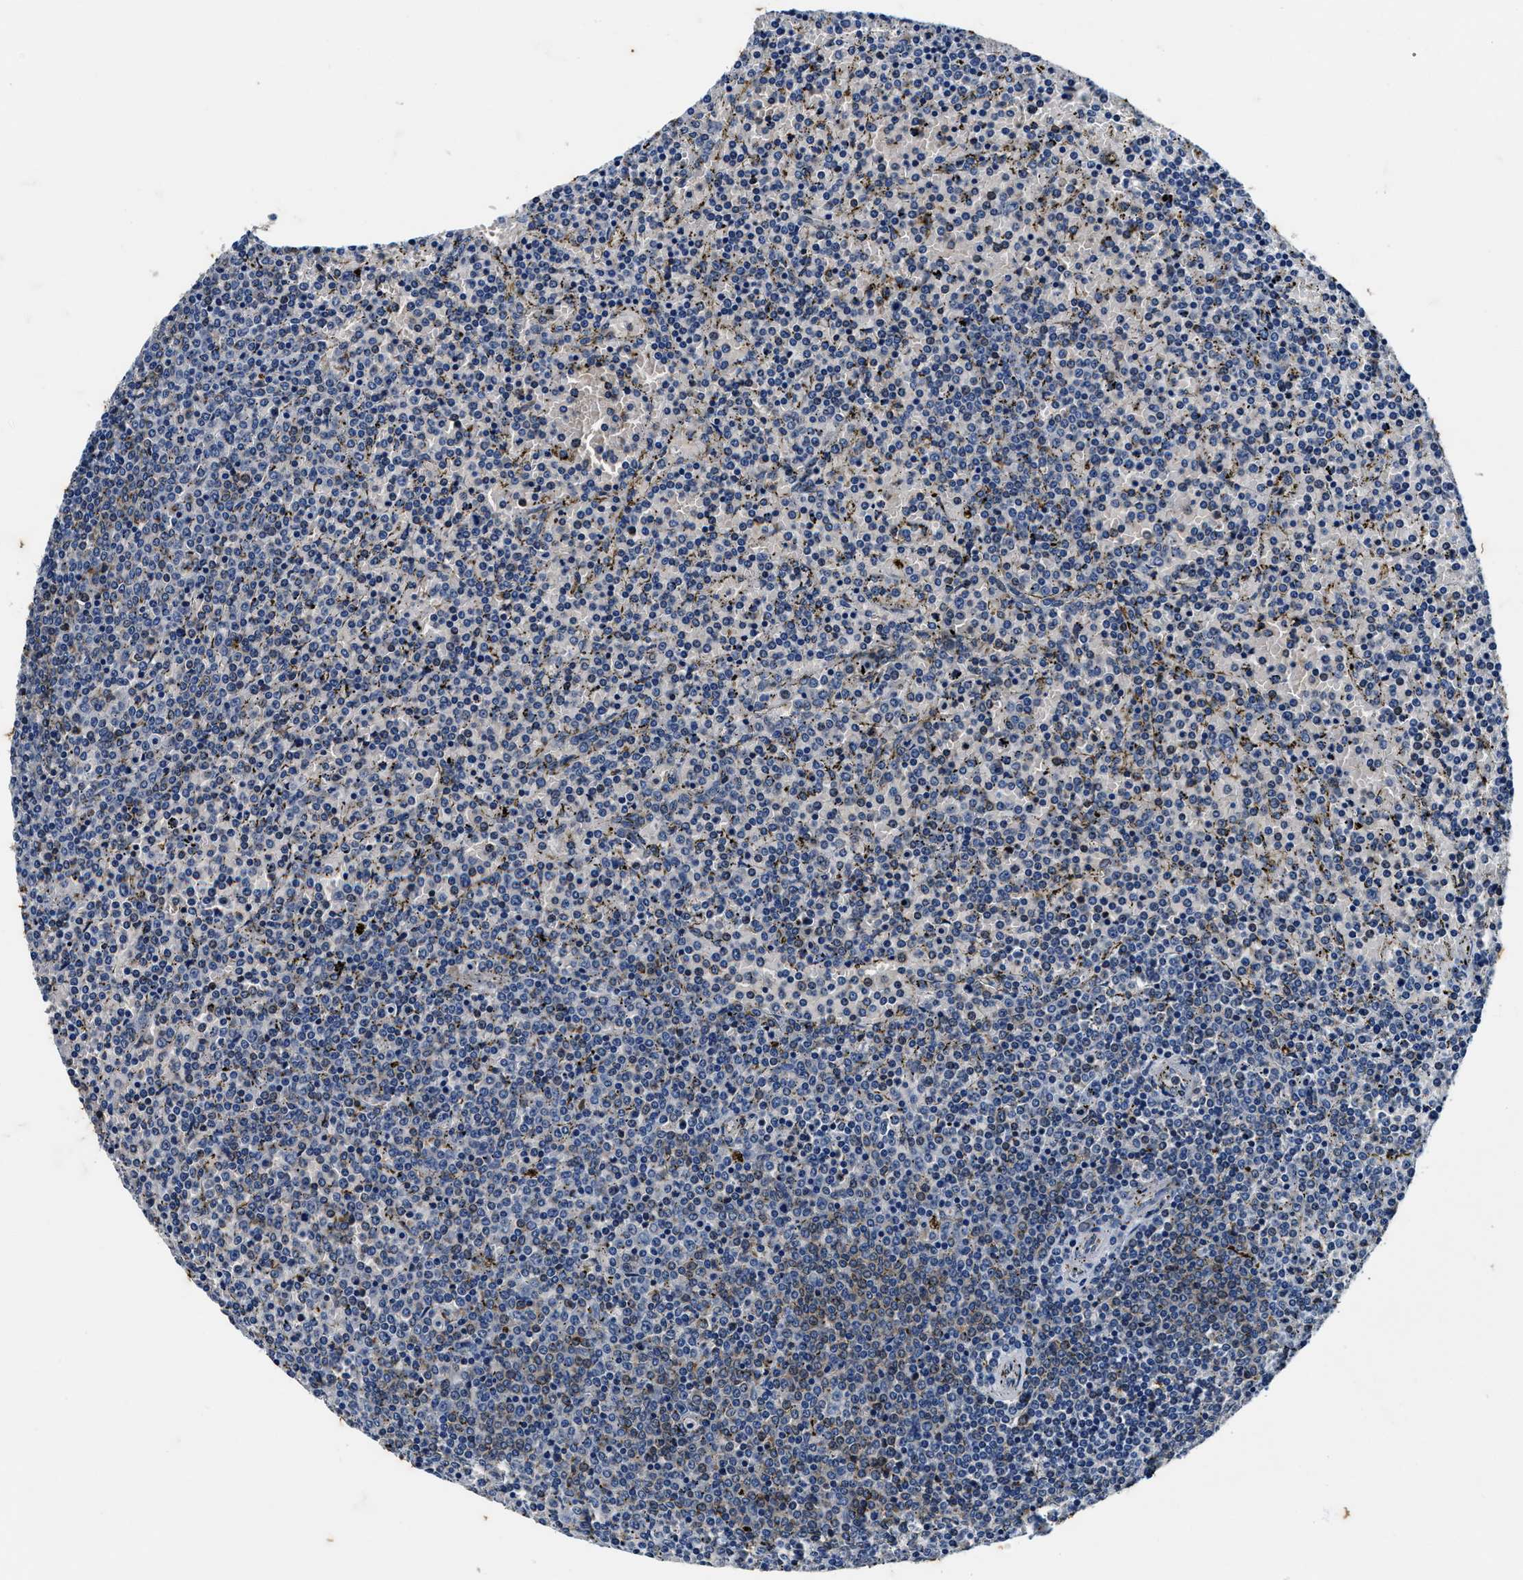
{"staining": {"intensity": "weak", "quantity": "<25%", "location": "cytoplasmic/membranous"}, "tissue": "lymphoma", "cell_type": "Tumor cells", "image_type": "cancer", "snomed": [{"axis": "morphology", "description": "Malignant lymphoma, non-Hodgkin's type, Low grade"}, {"axis": "topography", "description": "Spleen"}], "caption": "Immunohistochemistry (IHC) micrograph of lymphoma stained for a protein (brown), which reveals no positivity in tumor cells. Nuclei are stained in blue.", "gene": "PI4KB", "patient": {"sex": "female", "age": 77}}